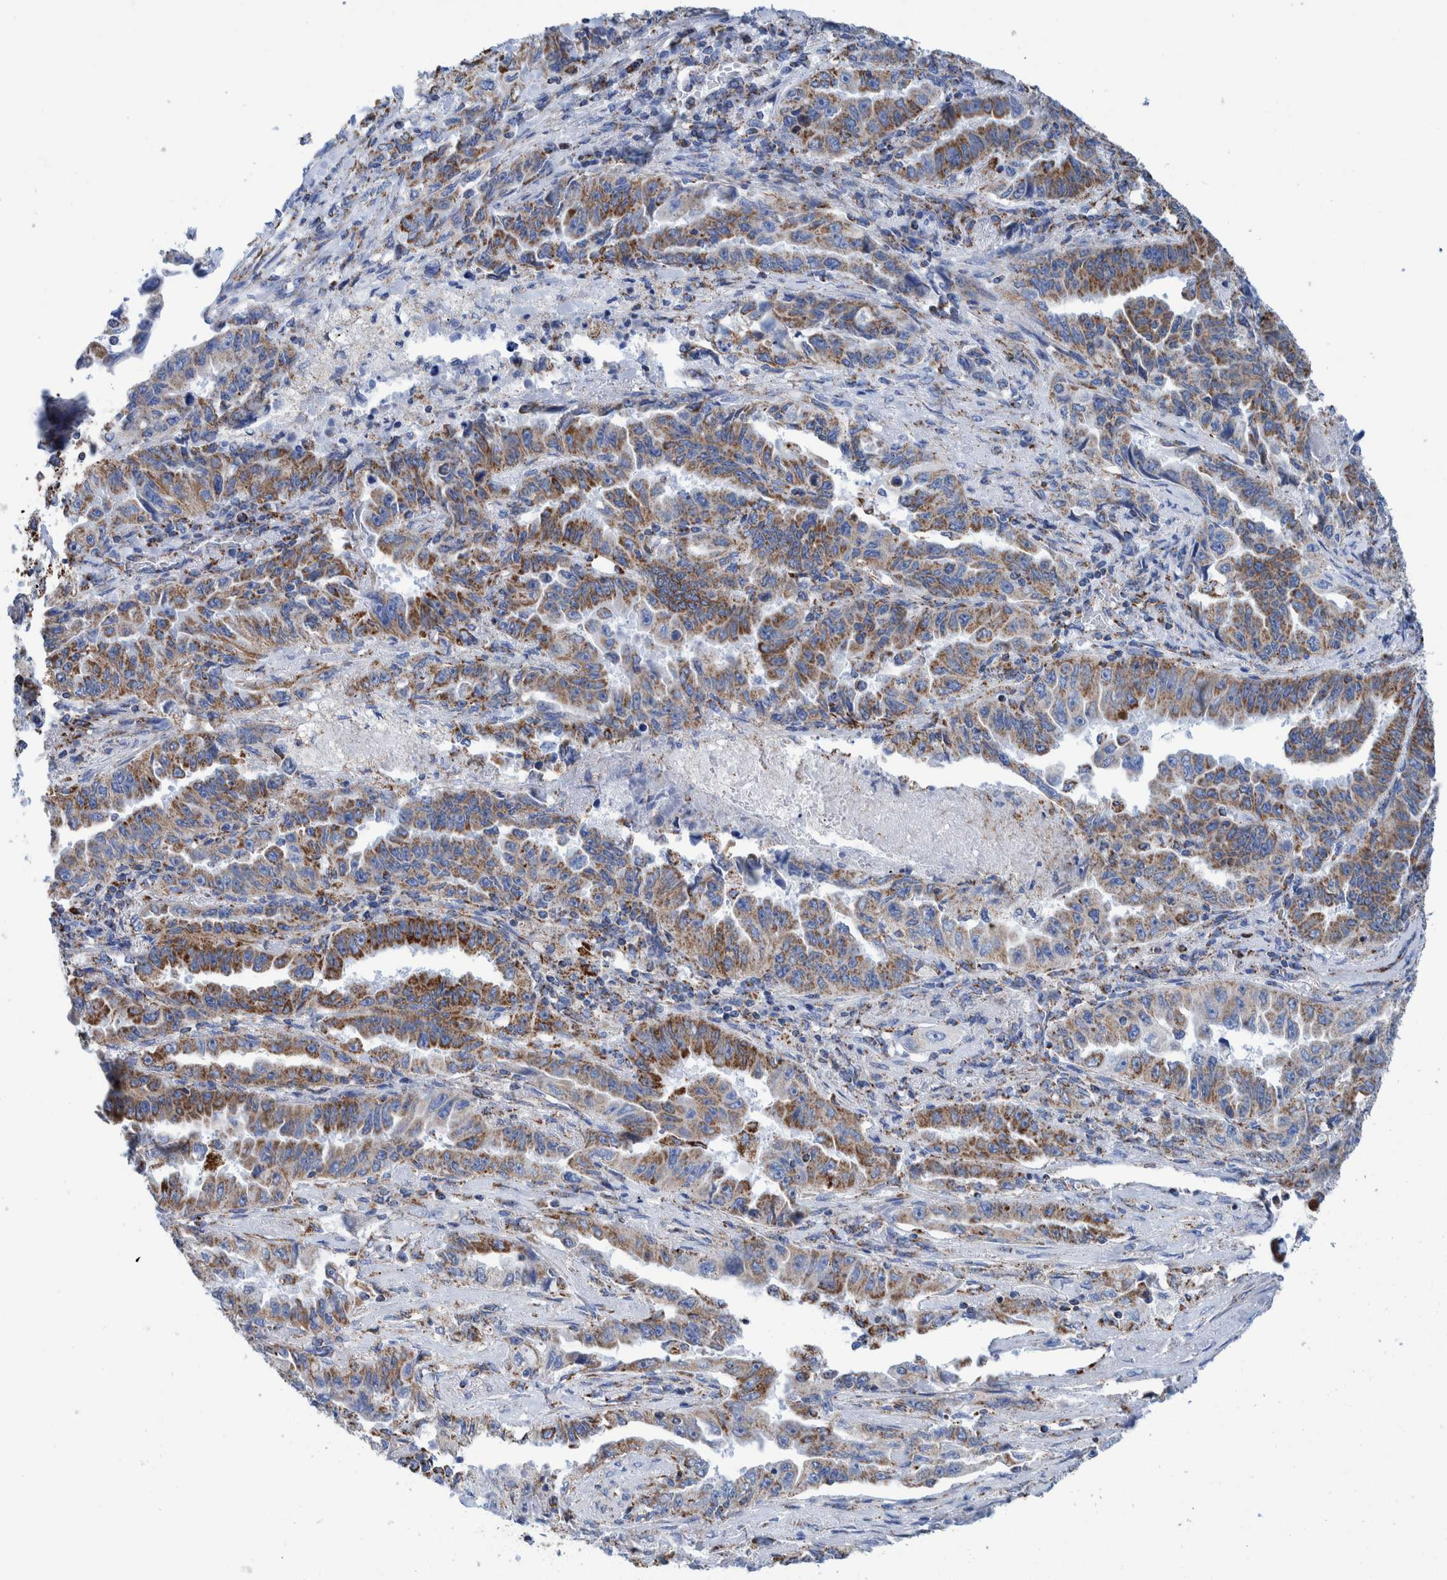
{"staining": {"intensity": "moderate", "quantity": ">75%", "location": "cytoplasmic/membranous"}, "tissue": "lung cancer", "cell_type": "Tumor cells", "image_type": "cancer", "snomed": [{"axis": "morphology", "description": "Adenocarcinoma, NOS"}, {"axis": "topography", "description": "Lung"}], "caption": "Moderate cytoplasmic/membranous expression for a protein is identified in approximately >75% of tumor cells of lung adenocarcinoma using IHC.", "gene": "DECR1", "patient": {"sex": "female", "age": 51}}